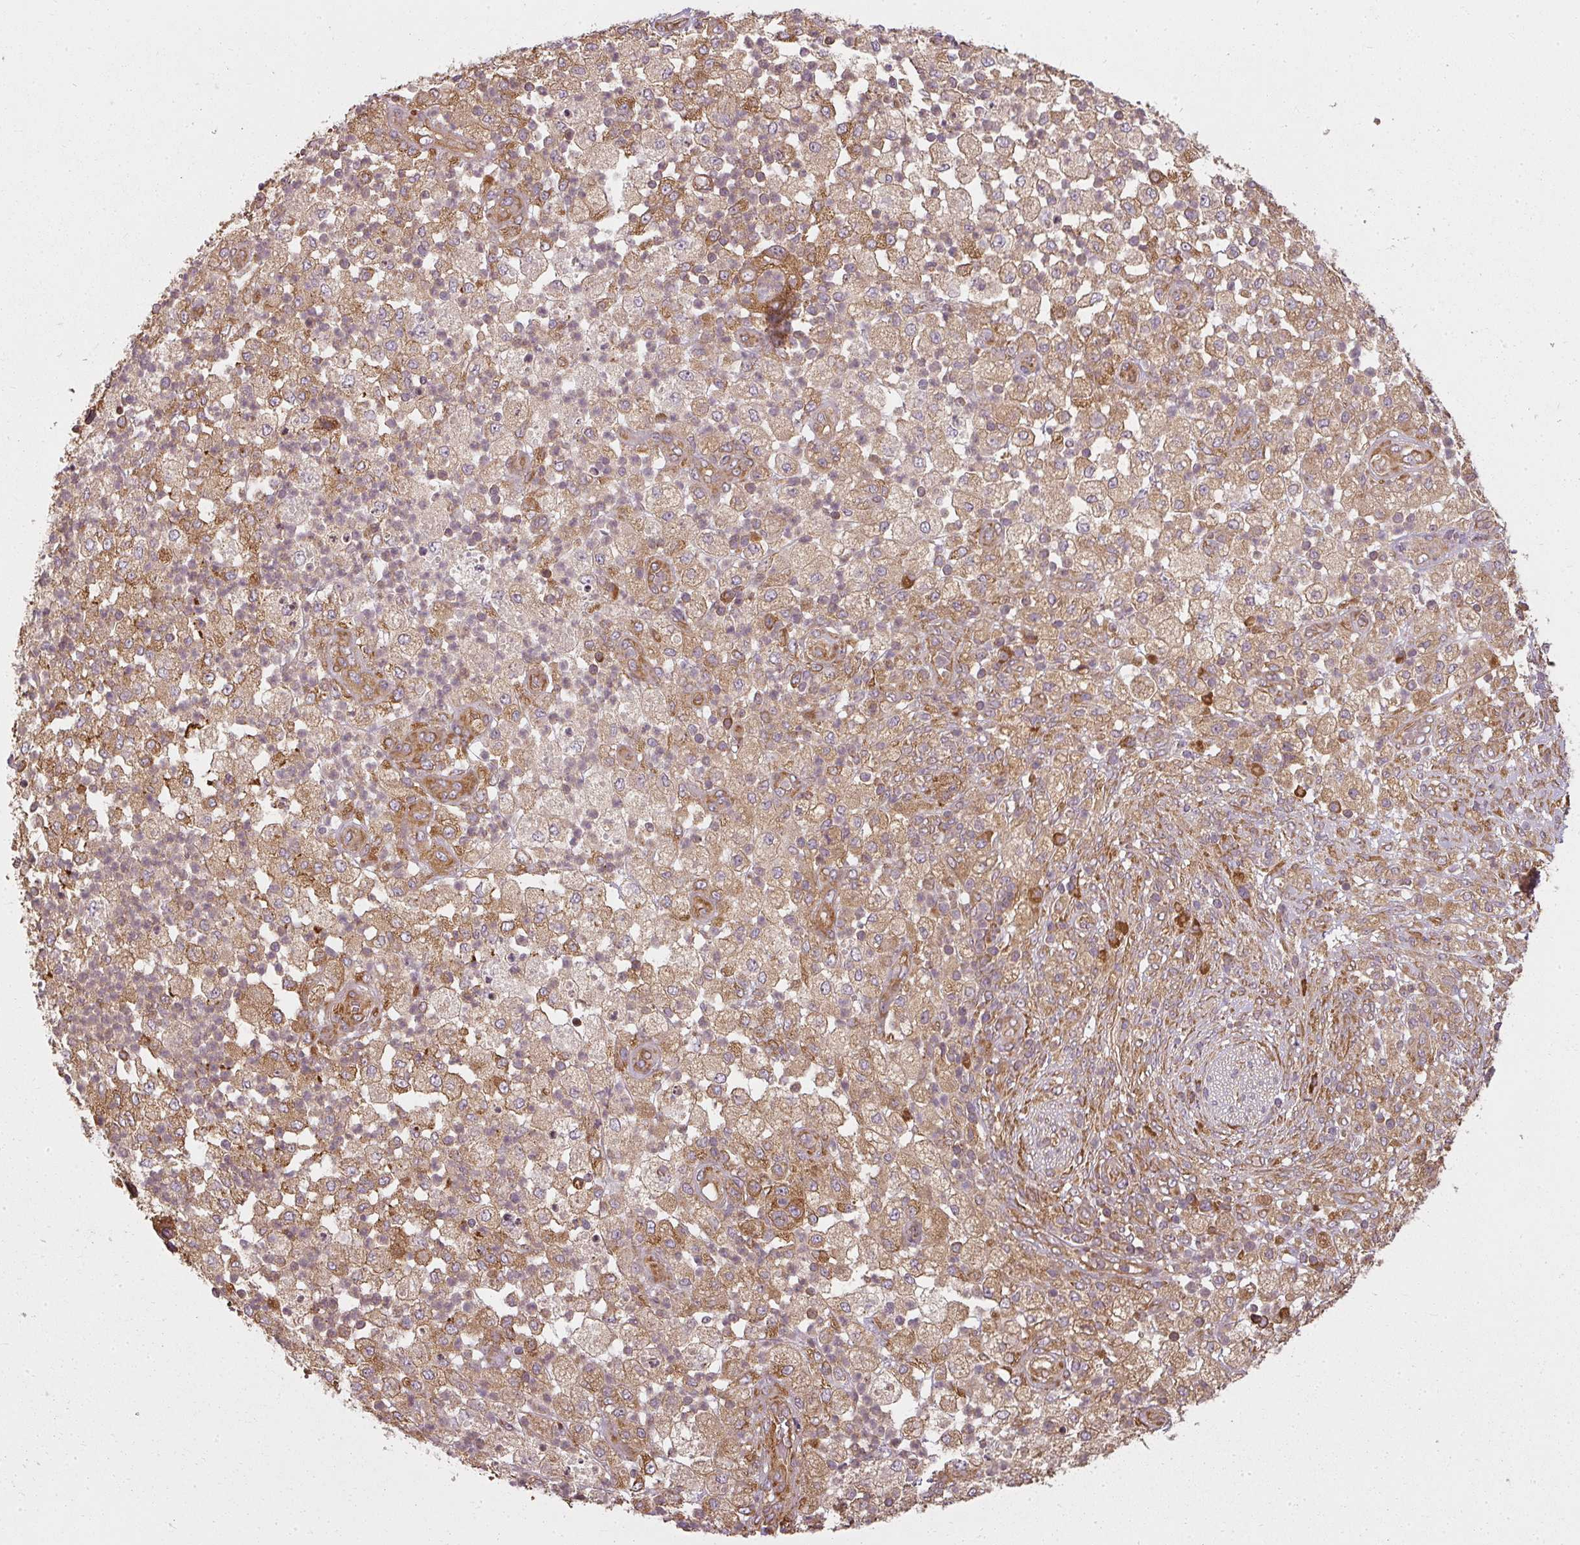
{"staining": {"intensity": "strong", "quantity": ">75%", "location": "cytoplasmic/membranous"}, "tissue": "pancreatic cancer", "cell_type": "Tumor cells", "image_type": "cancer", "snomed": [{"axis": "morphology", "description": "Adenocarcinoma, NOS"}, {"axis": "topography", "description": "Pancreas"}], "caption": "Immunohistochemistry micrograph of human adenocarcinoma (pancreatic) stained for a protein (brown), which shows high levels of strong cytoplasmic/membranous staining in about >75% of tumor cells.", "gene": "RPL24", "patient": {"sex": "female", "age": 72}}